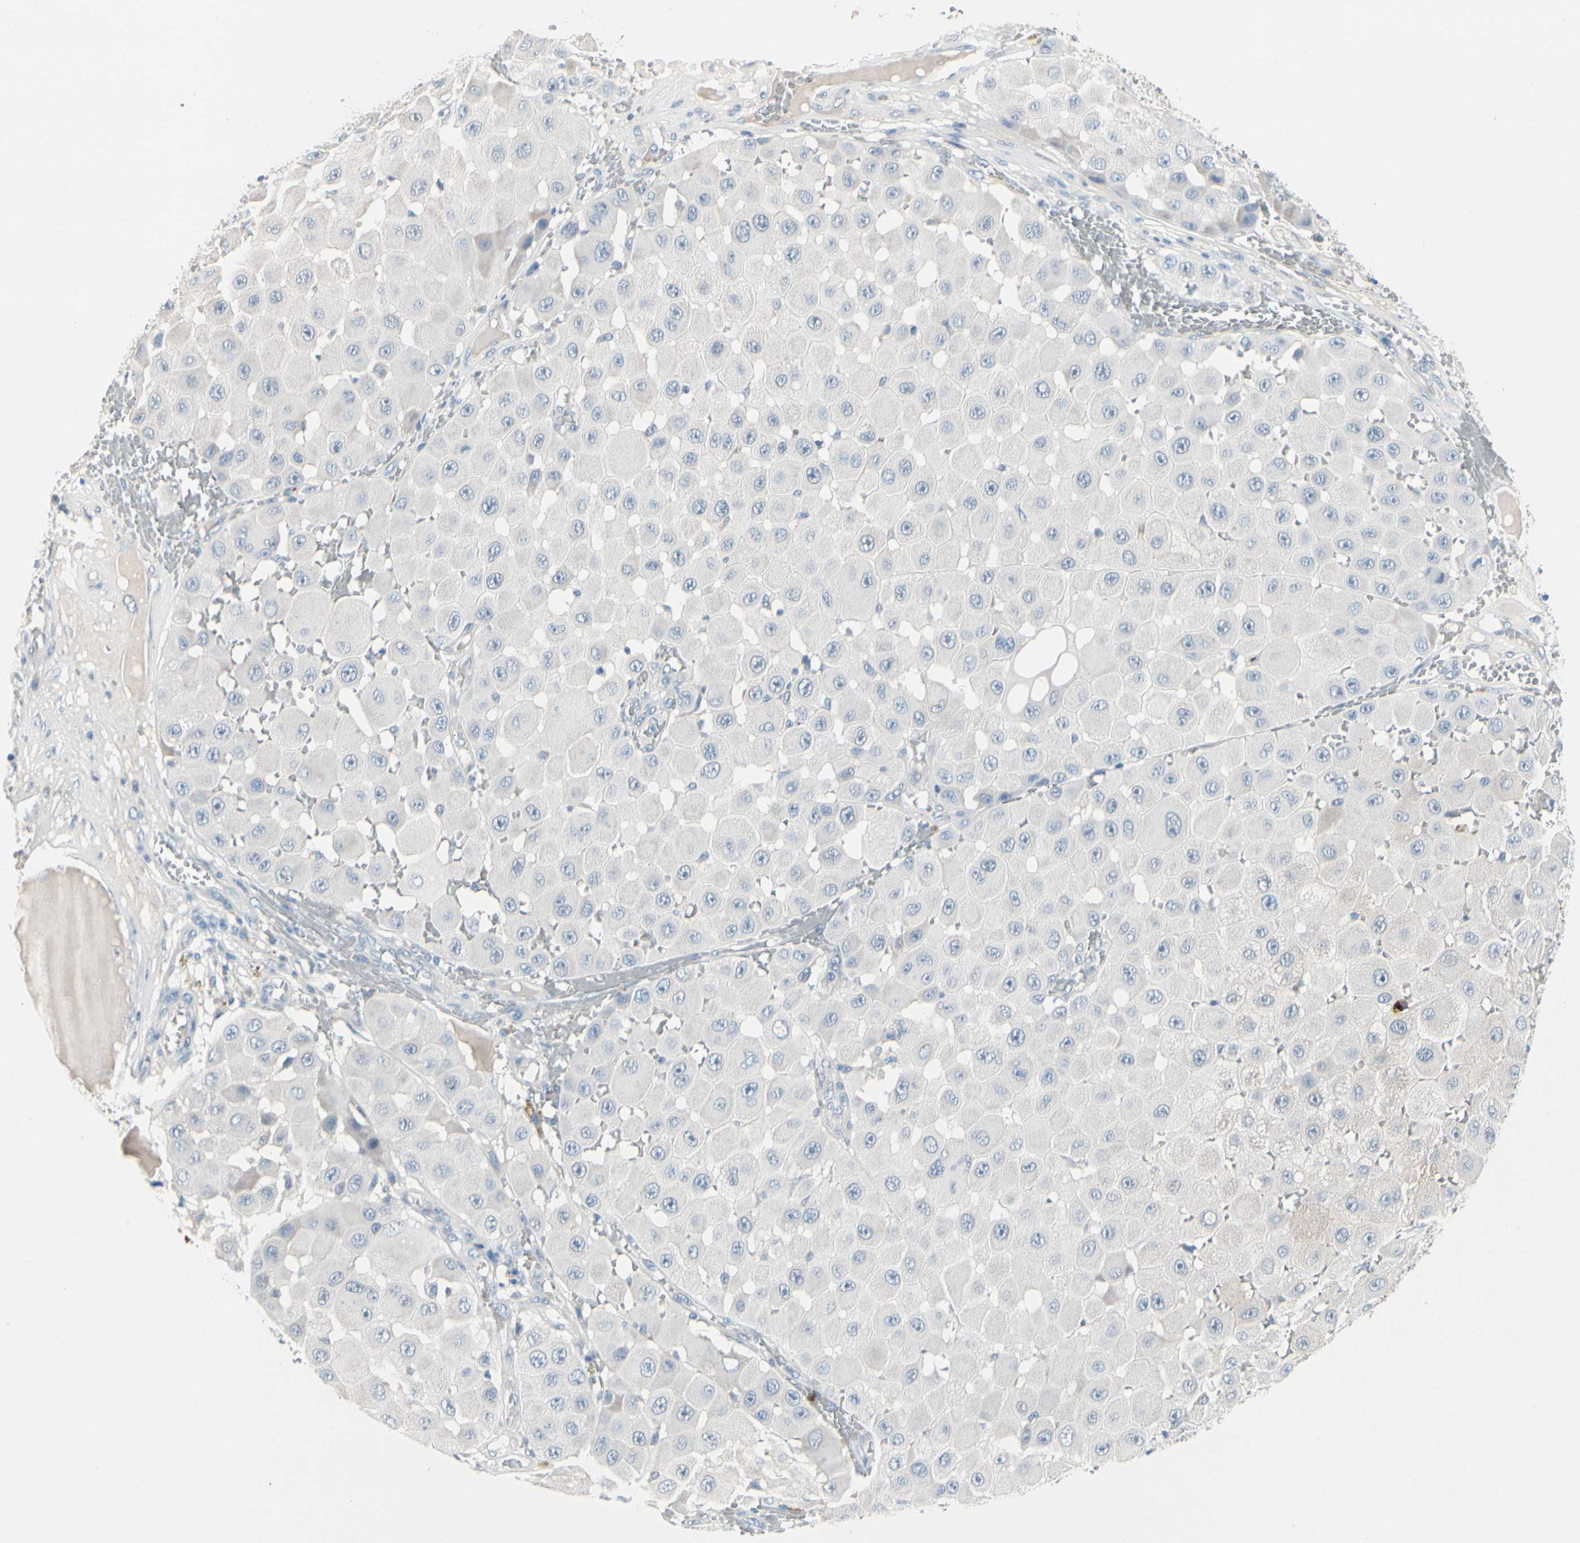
{"staining": {"intensity": "negative", "quantity": "none", "location": "none"}, "tissue": "melanoma", "cell_type": "Tumor cells", "image_type": "cancer", "snomed": [{"axis": "morphology", "description": "Malignant melanoma, NOS"}, {"axis": "topography", "description": "Skin"}], "caption": "A high-resolution micrograph shows immunohistochemistry (IHC) staining of malignant melanoma, which demonstrates no significant expression in tumor cells.", "gene": "PGR", "patient": {"sex": "female", "age": 81}}